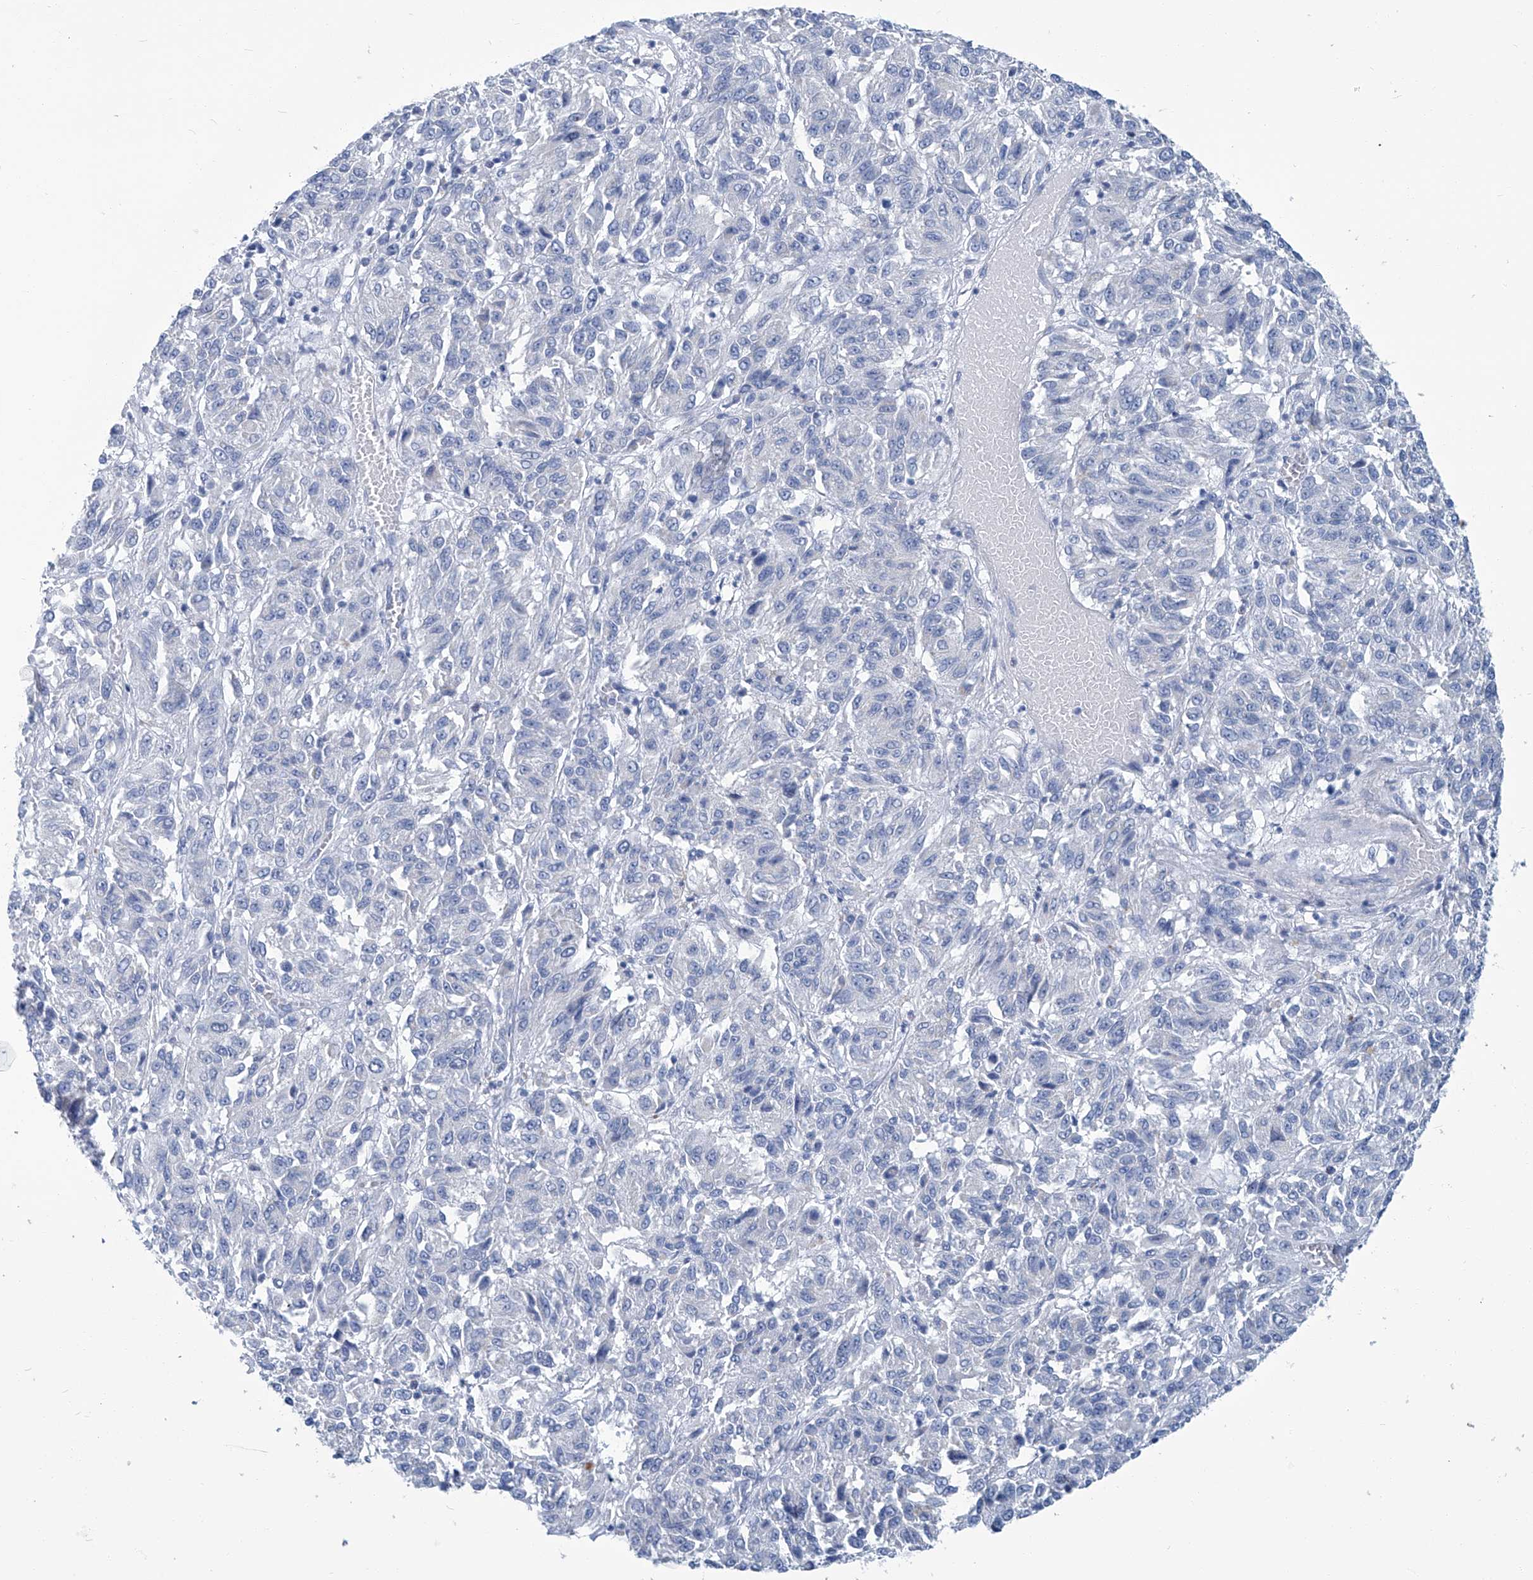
{"staining": {"intensity": "negative", "quantity": "none", "location": "none"}, "tissue": "melanoma", "cell_type": "Tumor cells", "image_type": "cancer", "snomed": [{"axis": "morphology", "description": "Malignant melanoma, Metastatic site"}, {"axis": "topography", "description": "Lung"}], "caption": "A photomicrograph of human melanoma is negative for staining in tumor cells.", "gene": "PFKL", "patient": {"sex": "male", "age": 64}}